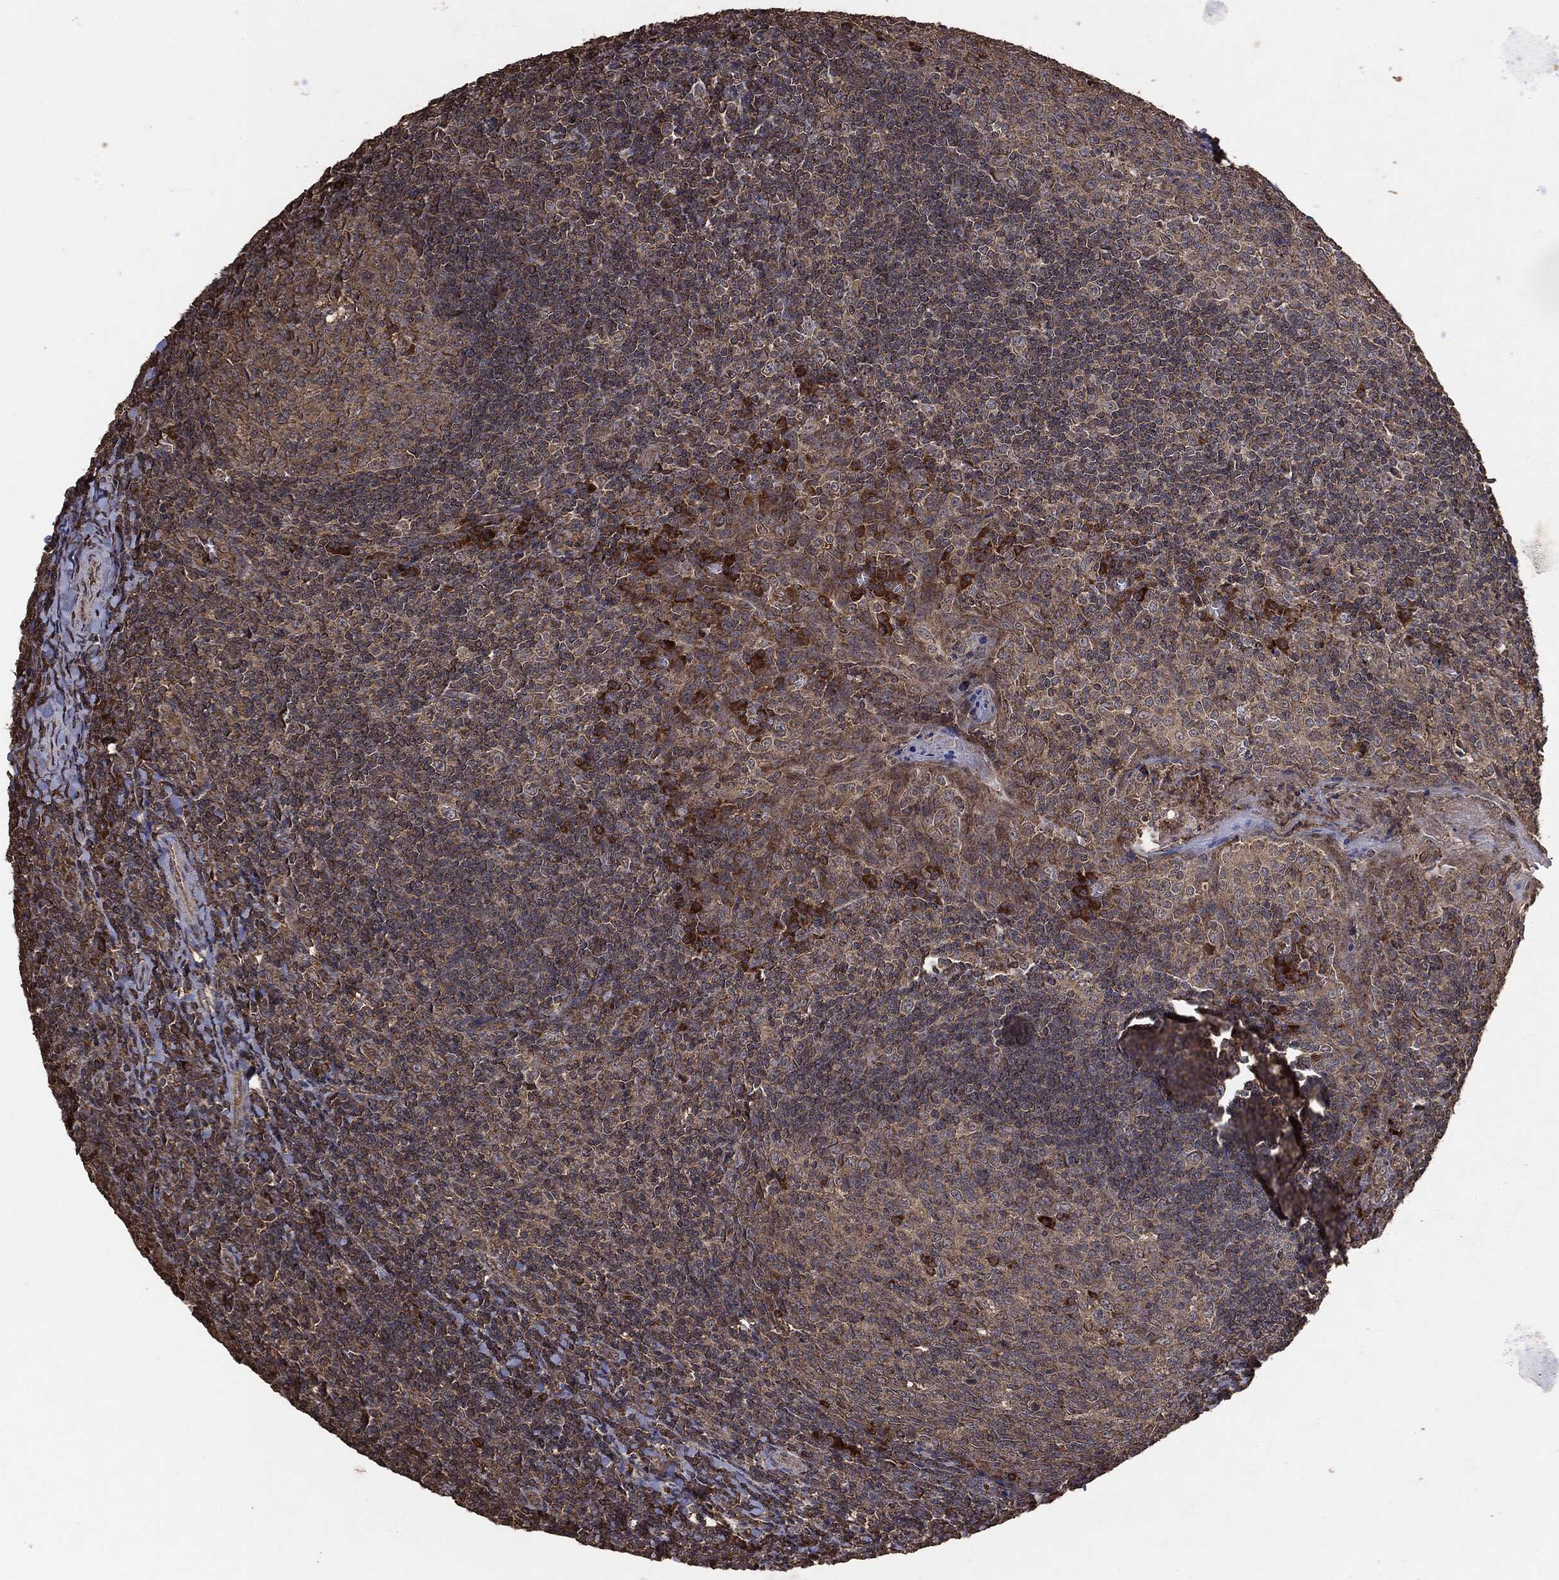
{"staining": {"intensity": "moderate", "quantity": ">75%", "location": "cytoplasmic/membranous"}, "tissue": "tonsil", "cell_type": "Germinal center cells", "image_type": "normal", "snomed": [{"axis": "morphology", "description": "Normal tissue, NOS"}, {"axis": "topography", "description": "Tonsil"}], "caption": "Immunohistochemistry (IHC) micrograph of benign tonsil: human tonsil stained using IHC reveals medium levels of moderate protein expression localized specifically in the cytoplasmic/membranous of germinal center cells, appearing as a cytoplasmic/membranous brown color.", "gene": "MTOR", "patient": {"sex": "male", "age": 20}}